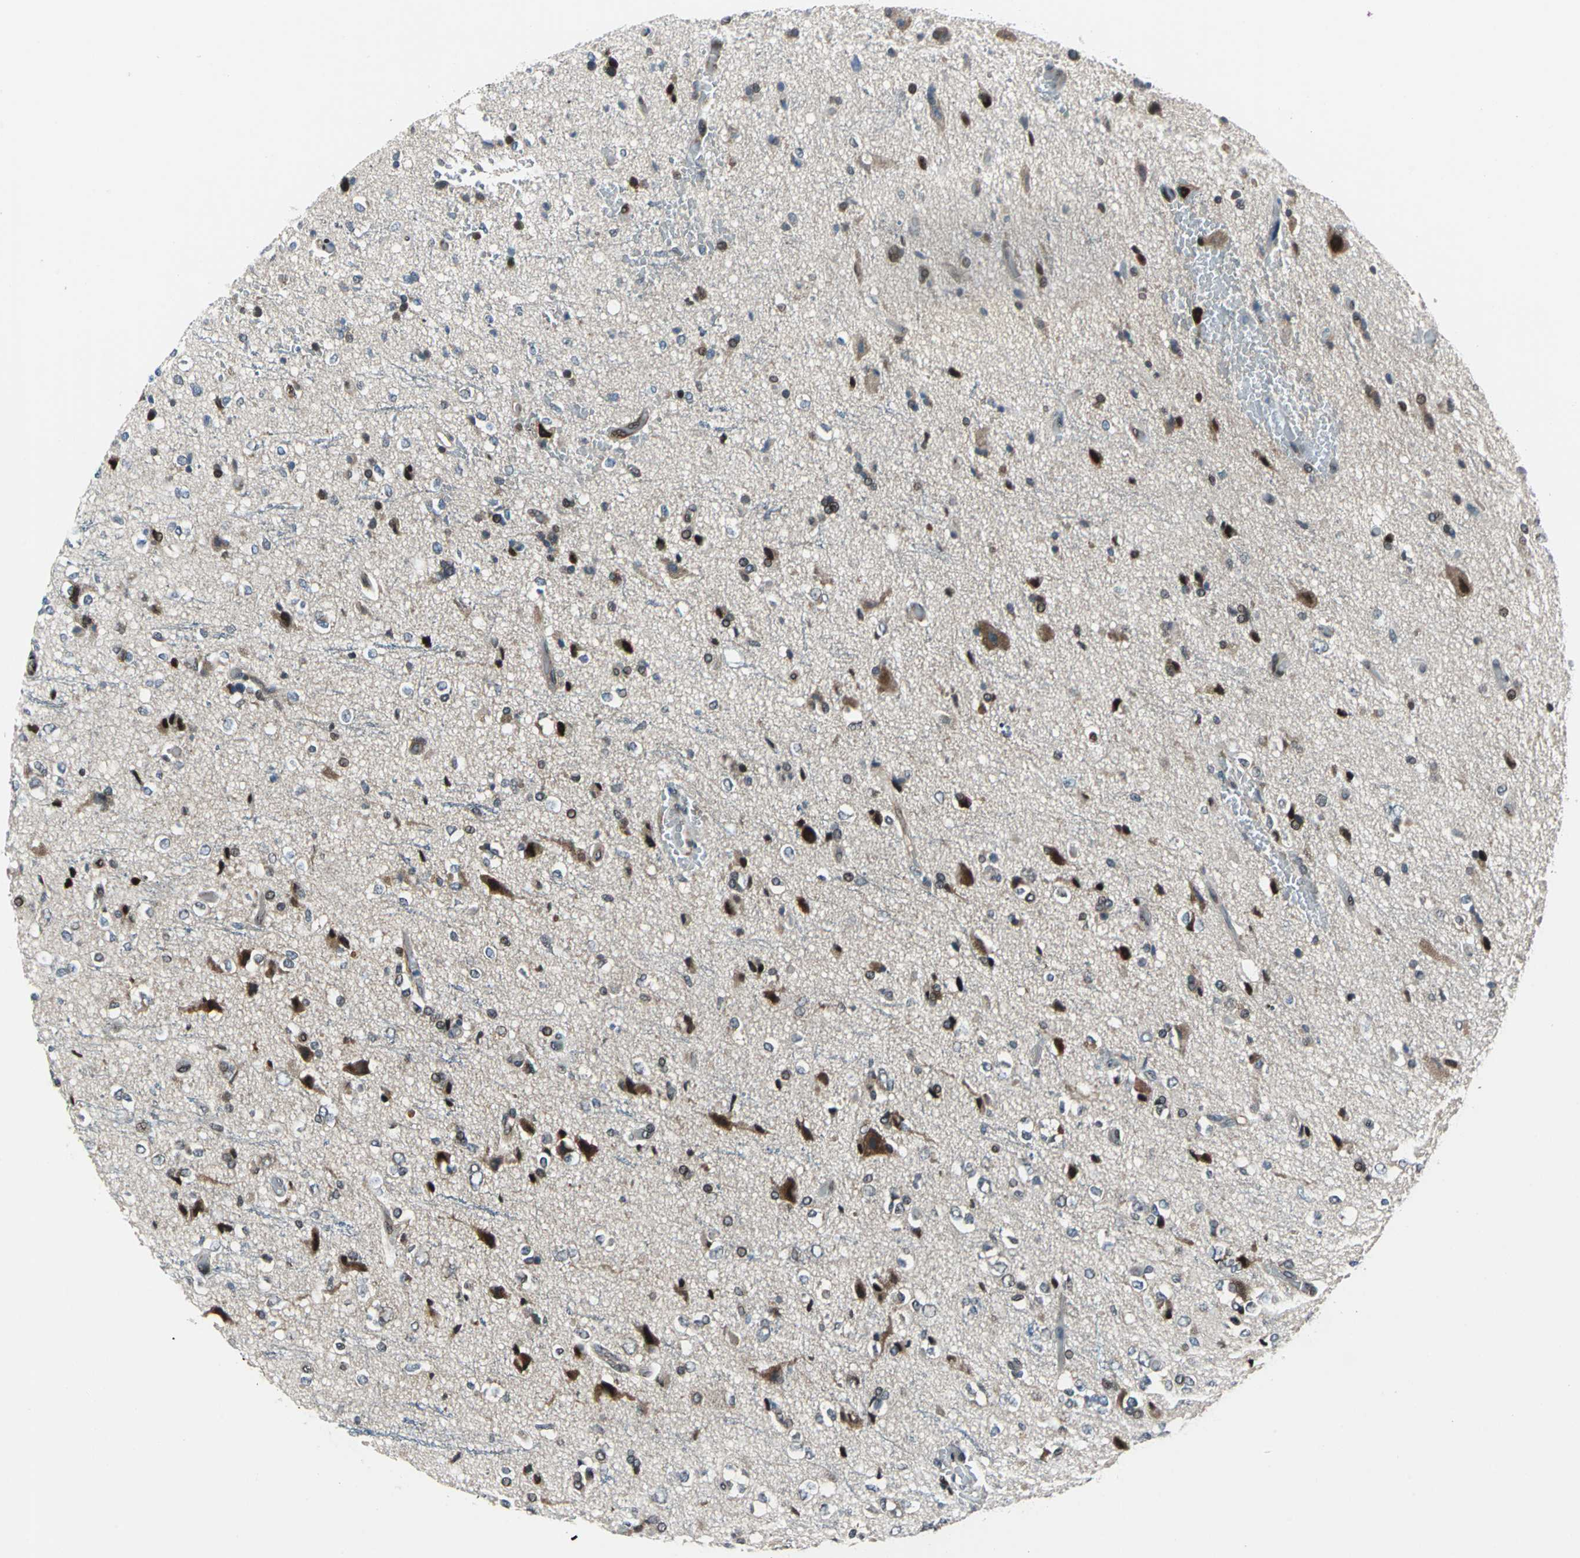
{"staining": {"intensity": "moderate", "quantity": "<25%", "location": "cytoplasmic/membranous,nuclear"}, "tissue": "glioma", "cell_type": "Tumor cells", "image_type": "cancer", "snomed": [{"axis": "morphology", "description": "Glioma, malignant, High grade"}, {"axis": "topography", "description": "Brain"}], "caption": "This micrograph reveals glioma stained with immunohistochemistry to label a protein in brown. The cytoplasmic/membranous and nuclear of tumor cells show moderate positivity for the protein. Nuclei are counter-stained blue.", "gene": "POLR3K", "patient": {"sex": "male", "age": 47}}